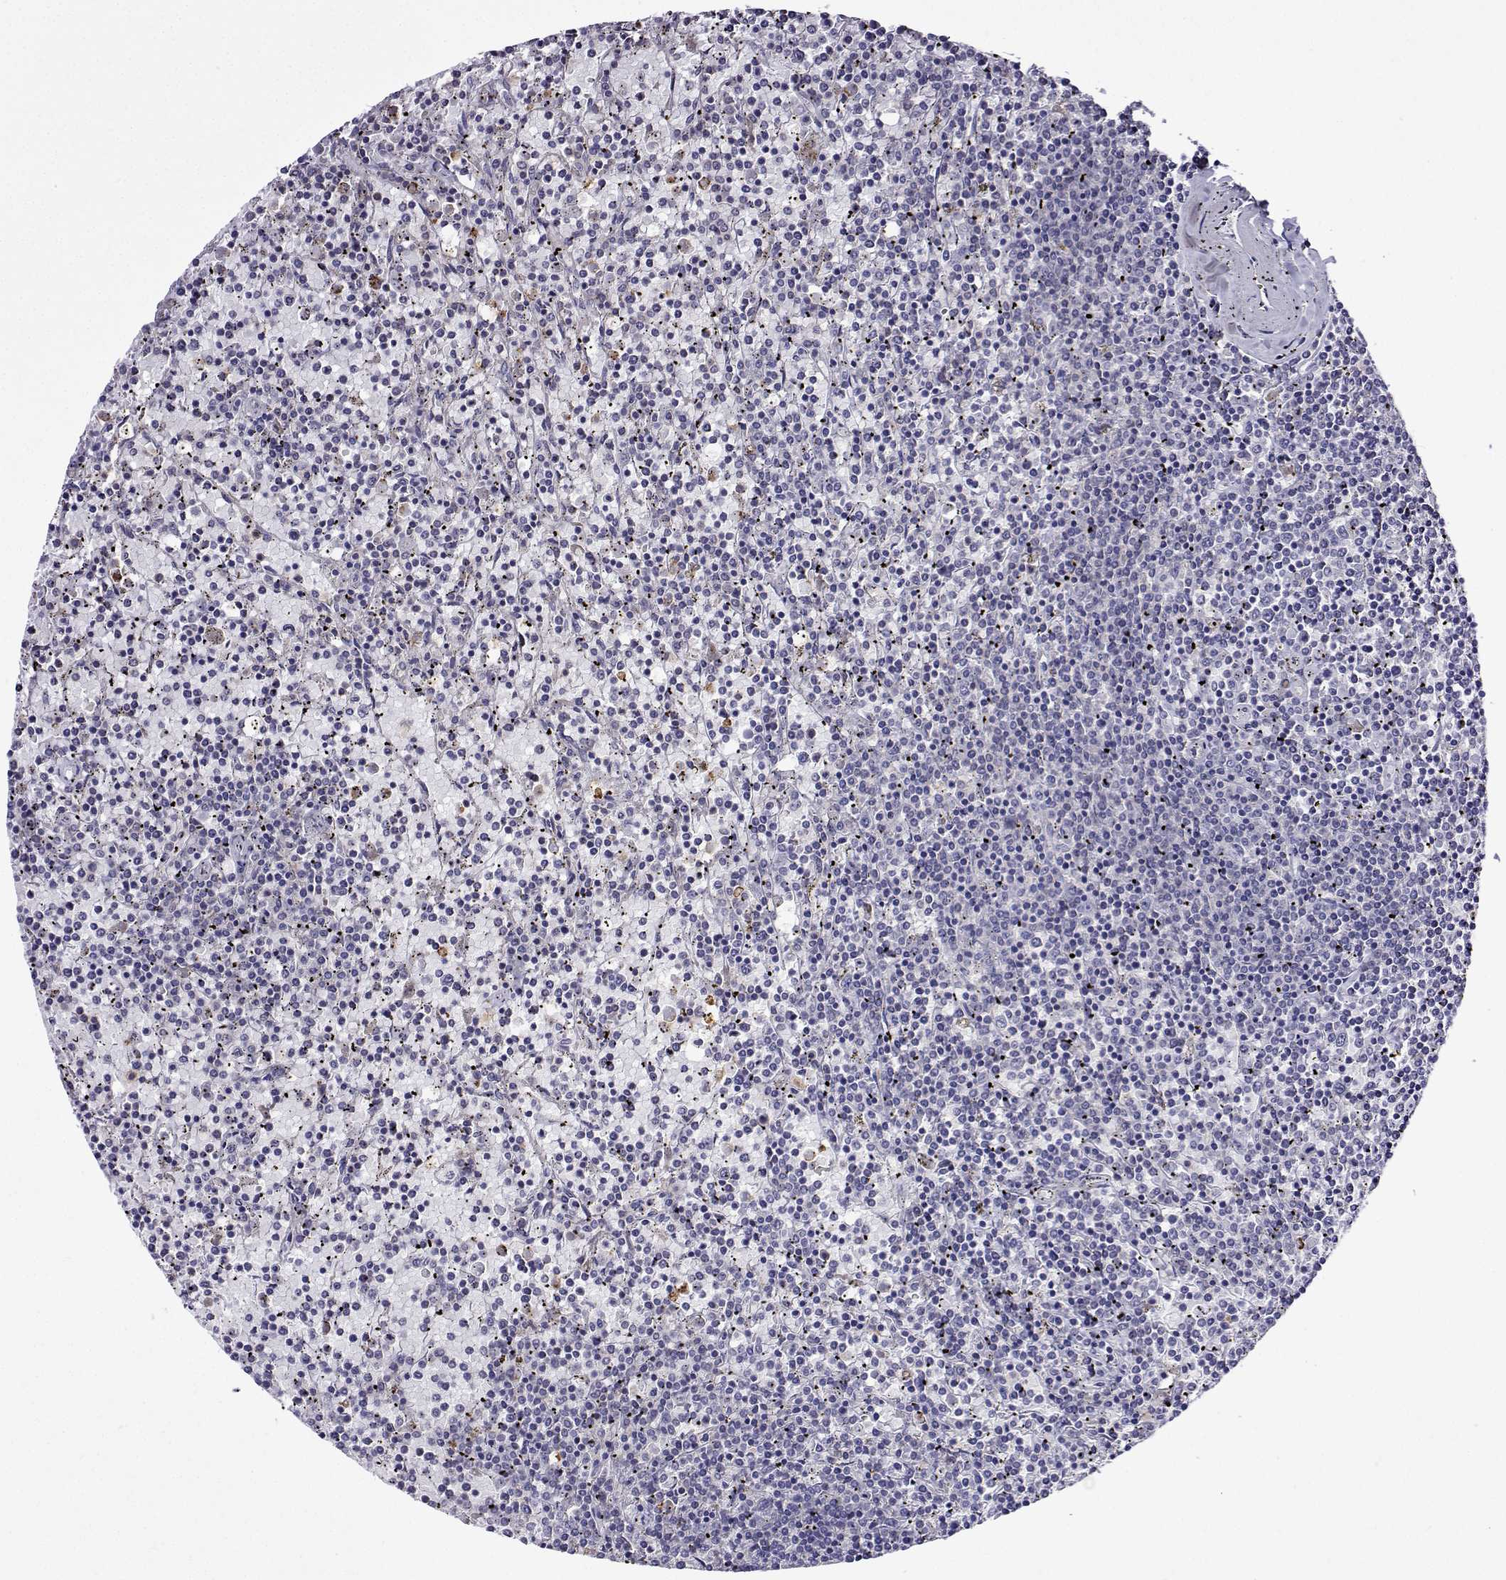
{"staining": {"intensity": "negative", "quantity": "none", "location": "none"}, "tissue": "lymphoma", "cell_type": "Tumor cells", "image_type": "cancer", "snomed": [{"axis": "morphology", "description": "Malignant lymphoma, non-Hodgkin's type, Low grade"}, {"axis": "topography", "description": "Spleen"}], "caption": "Tumor cells show no significant staining in lymphoma.", "gene": "SULT2A1", "patient": {"sex": "female", "age": 77}}